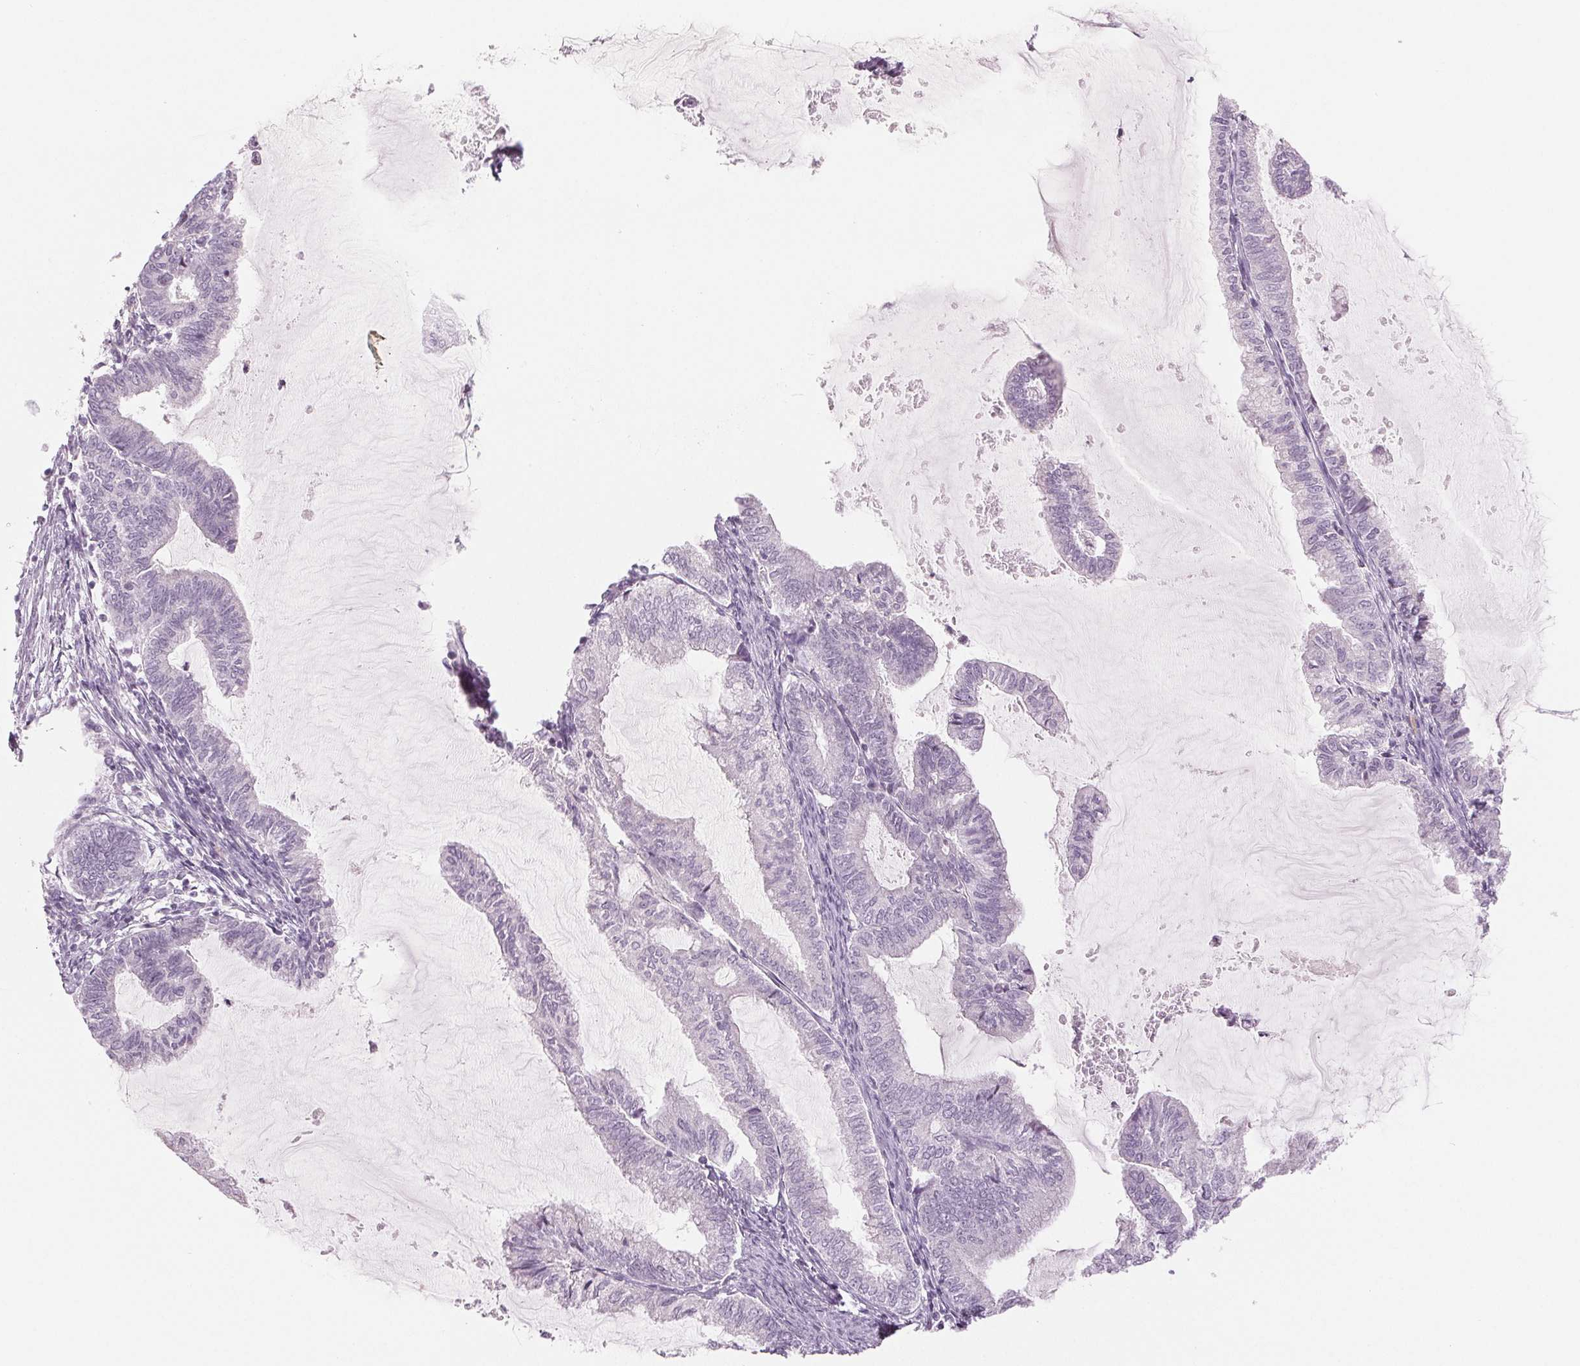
{"staining": {"intensity": "negative", "quantity": "none", "location": "none"}, "tissue": "endometrial cancer", "cell_type": "Tumor cells", "image_type": "cancer", "snomed": [{"axis": "morphology", "description": "Adenocarcinoma, NOS"}, {"axis": "topography", "description": "Endometrium"}], "caption": "High power microscopy photomicrograph of an immunohistochemistry micrograph of endometrial cancer, revealing no significant staining in tumor cells.", "gene": "EHHADH", "patient": {"sex": "female", "age": 79}}